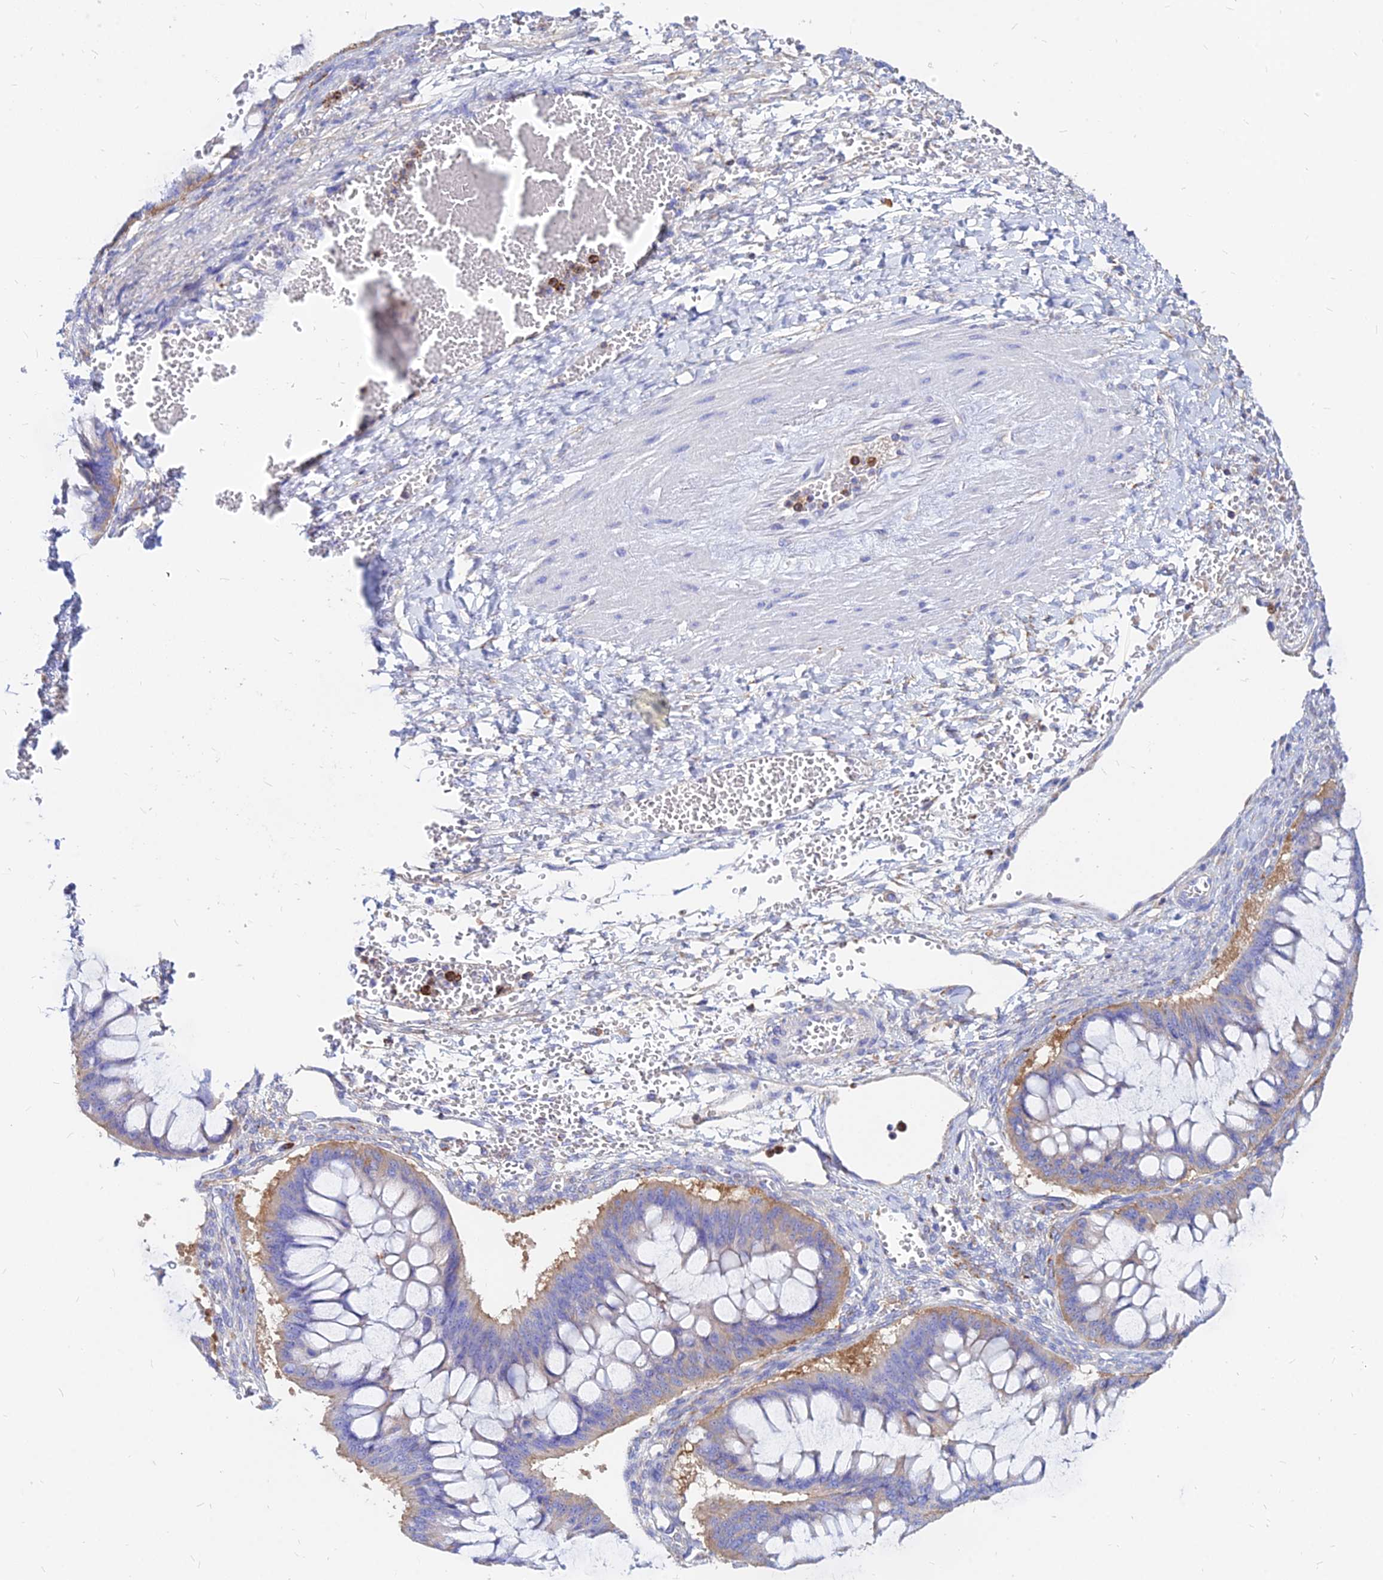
{"staining": {"intensity": "weak", "quantity": "25%-75%", "location": "cytoplasmic/membranous"}, "tissue": "ovarian cancer", "cell_type": "Tumor cells", "image_type": "cancer", "snomed": [{"axis": "morphology", "description": "Cystadenocarcinoma, mucinous, NOS"}, {"axis": "topography", "description": "Ovary"}], "caption": "The photomicrograph shows immunohistochemical staining of ovarian cancer. There is weak cytoplasmic/membranous positivity is appreciated in about 25%-75% of tumor cells.", "gene": "AGTRAP", "patient": {"sex": "female", "age": 73}}